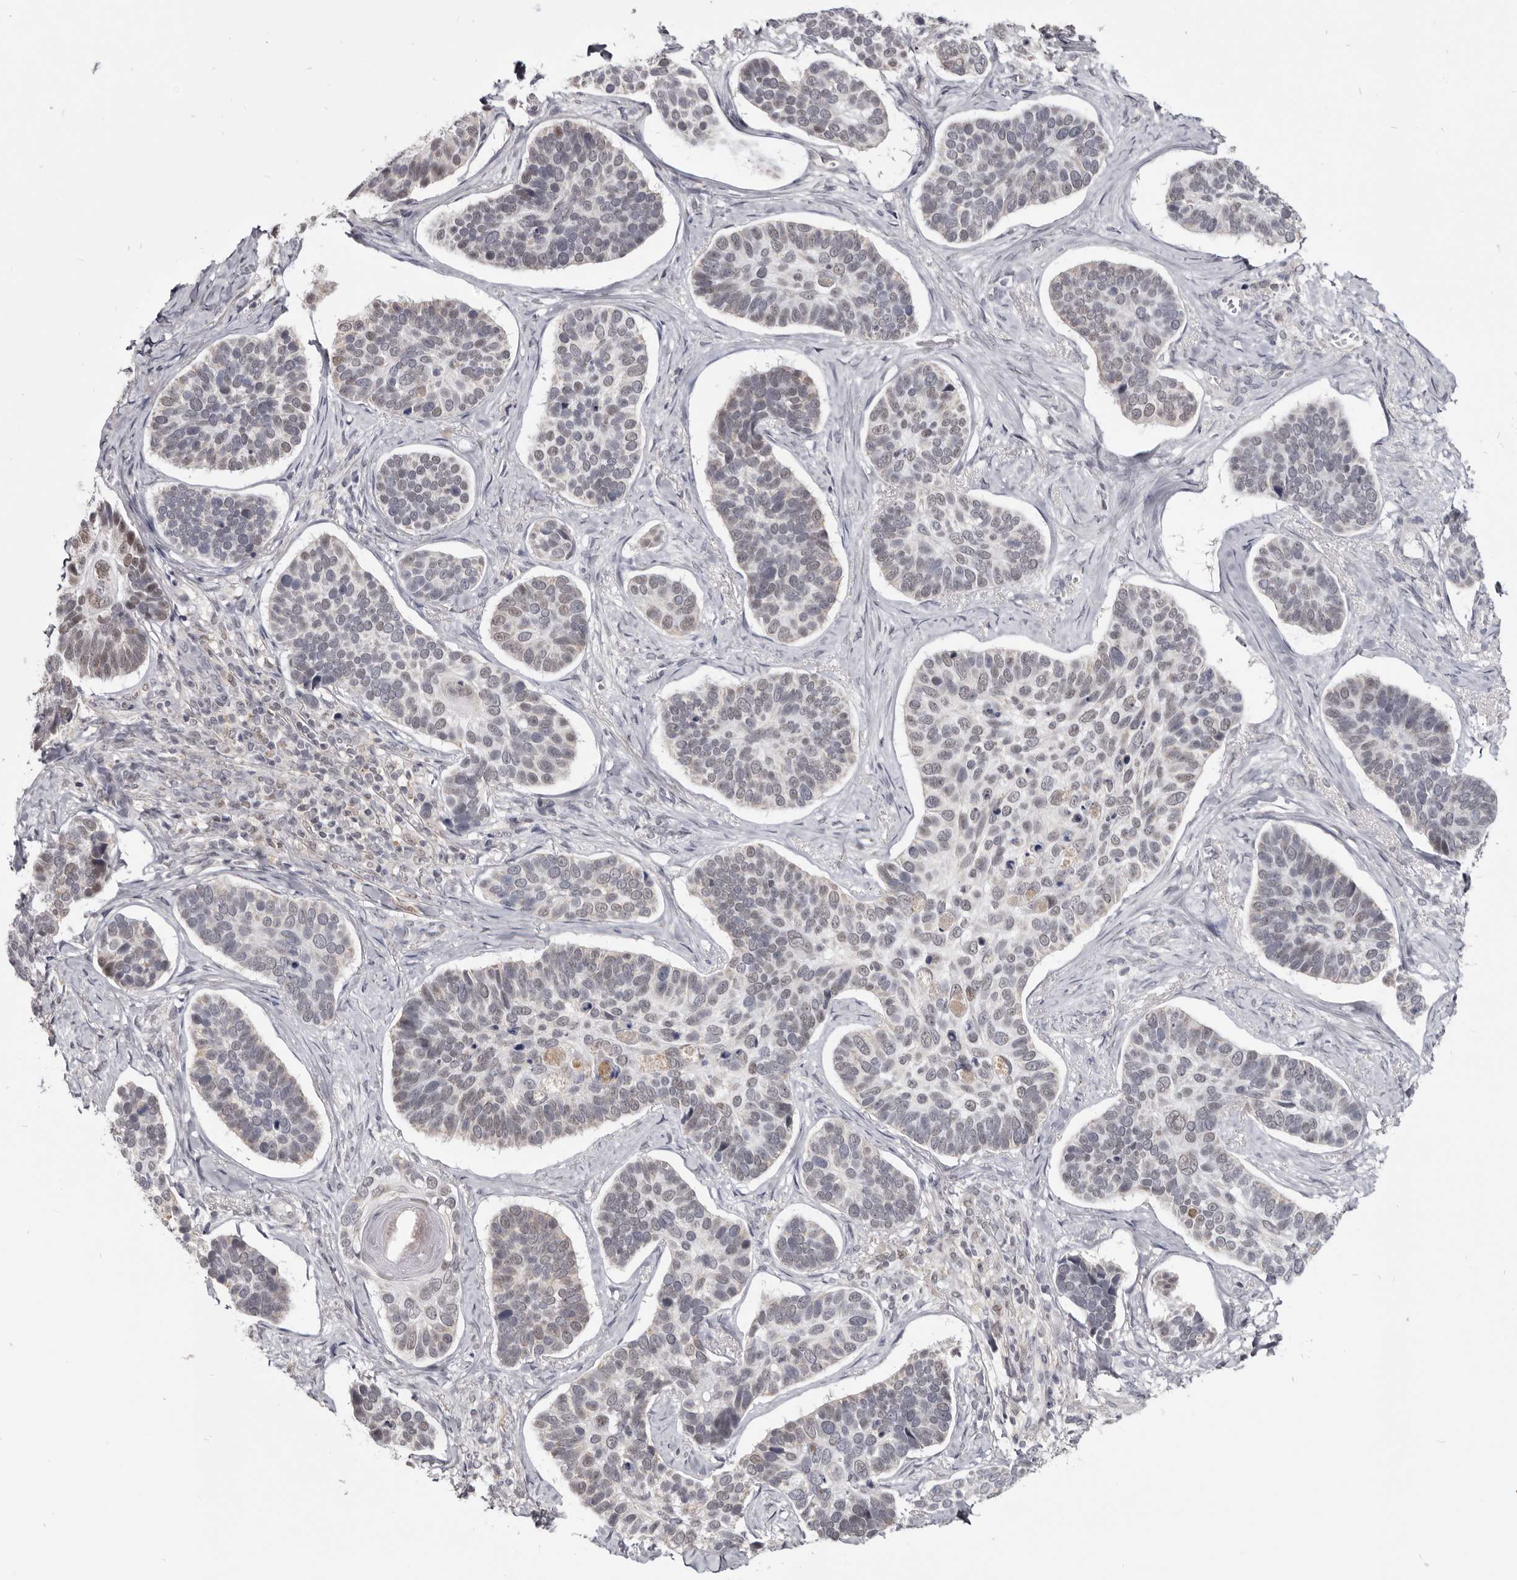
{"staining": {"intensity": "weak", "quantity": "<25%", "location": "nuclear"}, "tissue": "skin cancer", "cell_type": "Tumor cells", "image_type": "cancer", "snomed": [{"axis": "morphology", "description": "Basal cell carcinoma"}, {"axis": "topography", "description": "Skin"}], "caption": "Micrograph shows no significant protein positivity in tumor cells of basal cell carcinoma (skin).", "gene": "CGN", "patient": {"sex": "male", "age": 62}}